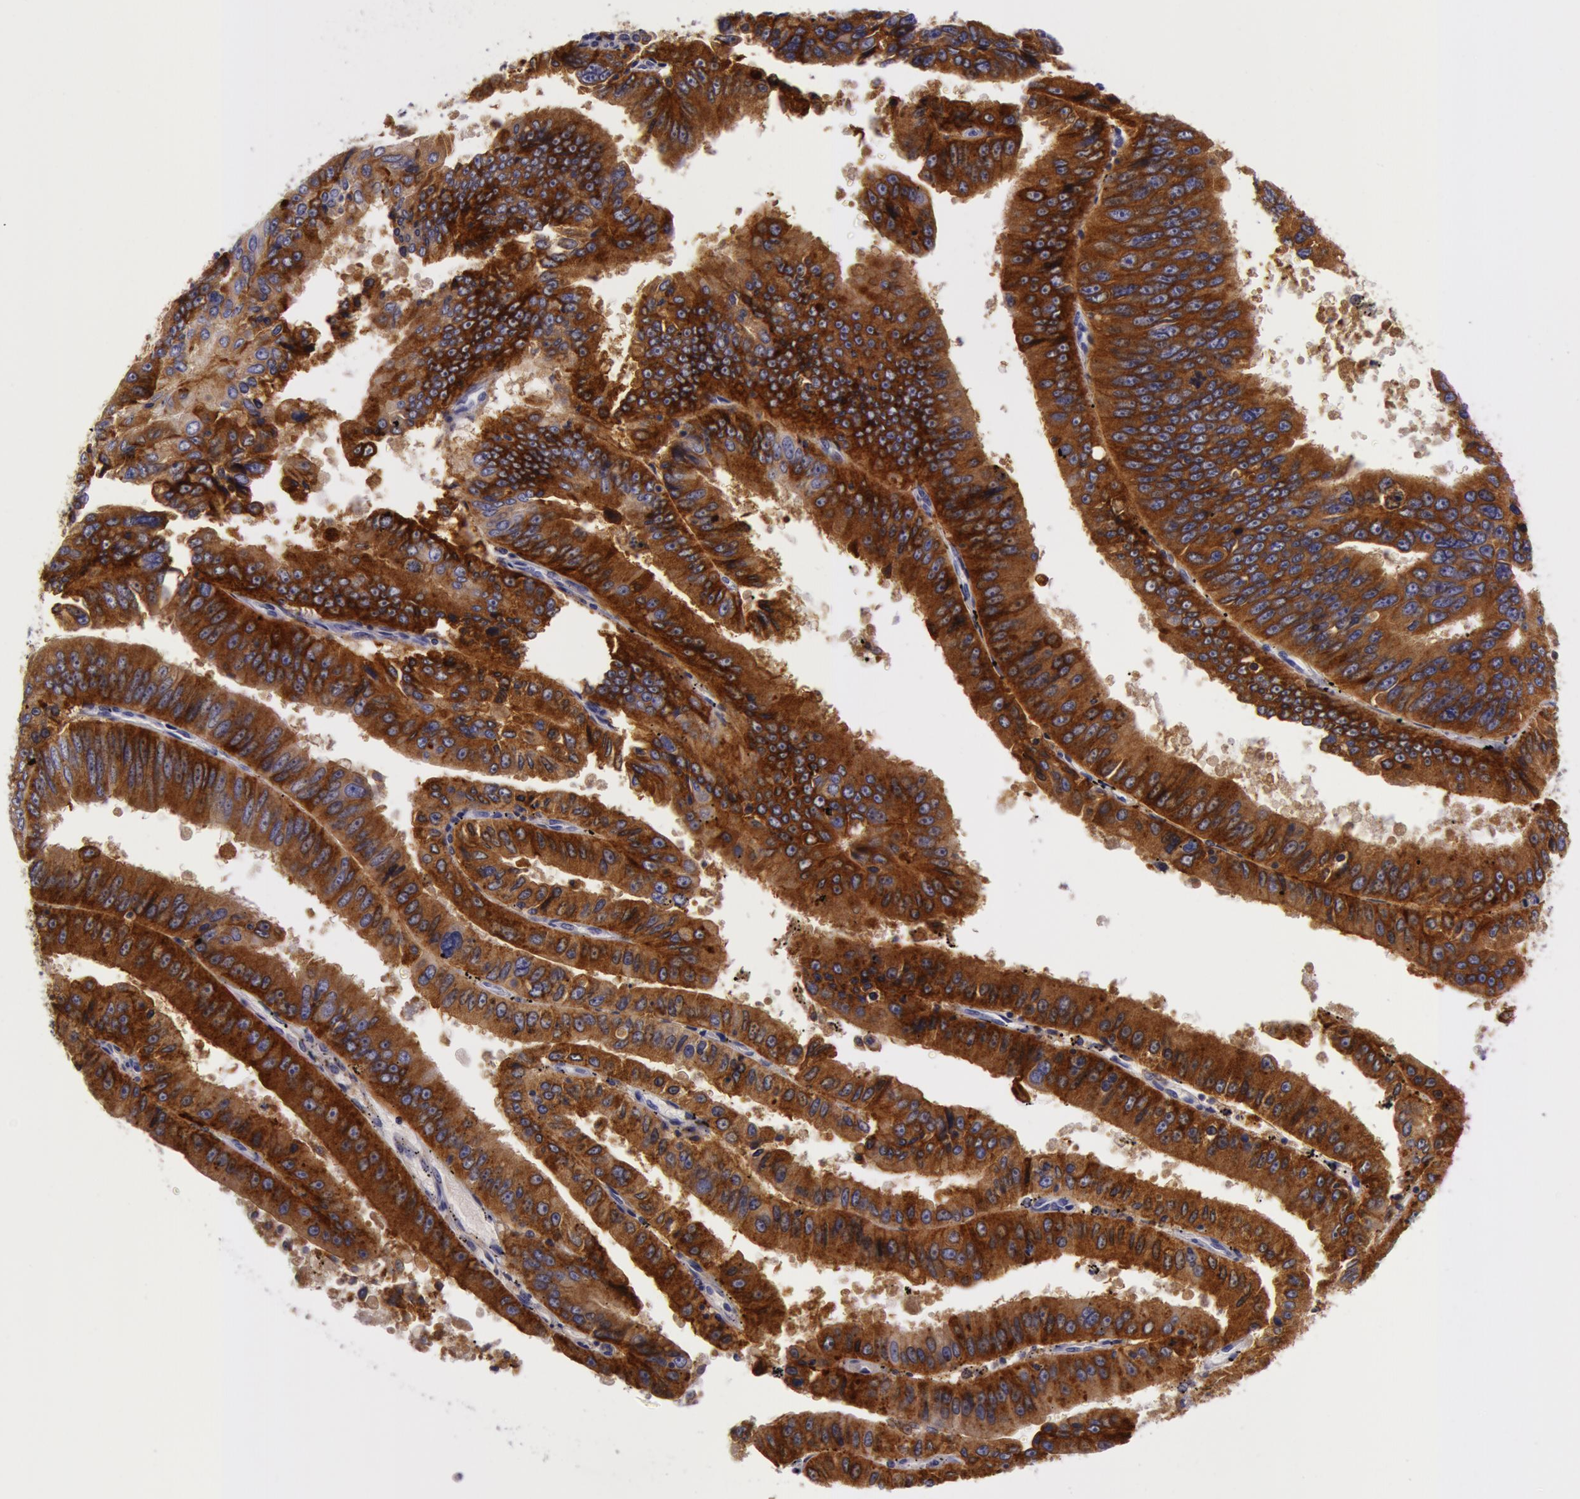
{"staining": {"intensity": "strong", "quantity": ">75%", "location": "cytoplasmic/membranous"}, "tissue": "endometrial cancer", "cell_type": "Tumor cells", "image_type": "cancer", "snomed": [{"axis": "morphology", "description": "Adenocarcinoma, NOS"}, {"axis": "topography", "description": "Endometrium"}], "caption": "Immunohistochemical staining of endometrial adenocarcinoma exhibits high levels of strong cytoplasmic/membranous staining in approximately >75% of tumor cells.", "gene": "LY75", "patient": {"sex": "female", "age": 66}}